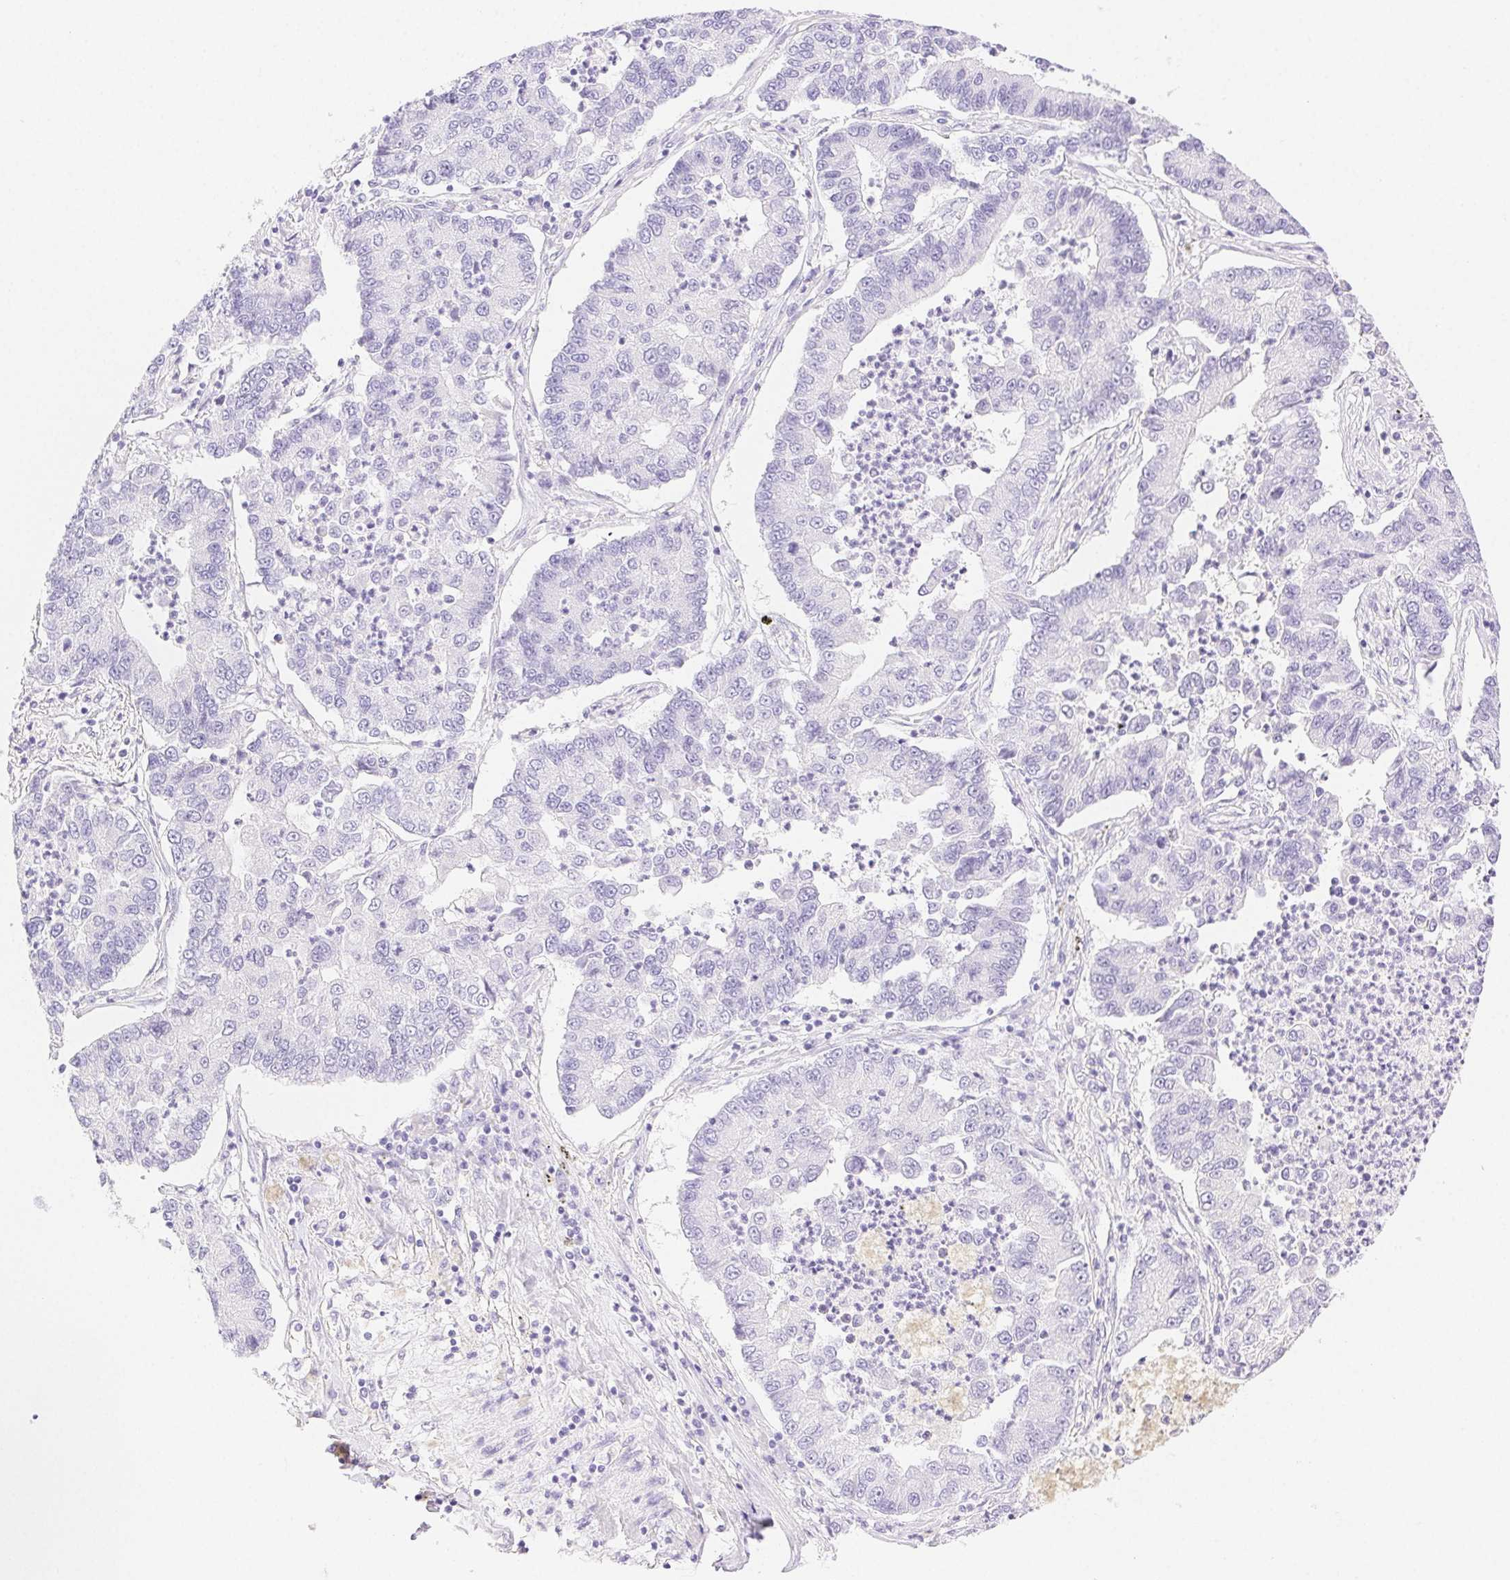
{"staining": {"intensity": "negative", "quantity": "none", "location": "none"}, "tissue": "lung cancer", "cell_type": "Tumor cells", "image_type": "cancer", "snomed": [{"axis": "morphology", "description": "Adenocarcinoma, NOS"}, {"axis": "topography", "description": "Lung"}], "caption": "Immunohistochemistry photomicrograph of neoplastic tissue: lung cancer stained with DAB demonstrates no significant protein expression in tumor cells. (Immunohistochemistry, brightfield microscopy, high magnification).", "gene": "SPACA4", "patient": {"sex": "female", "age": 57}}